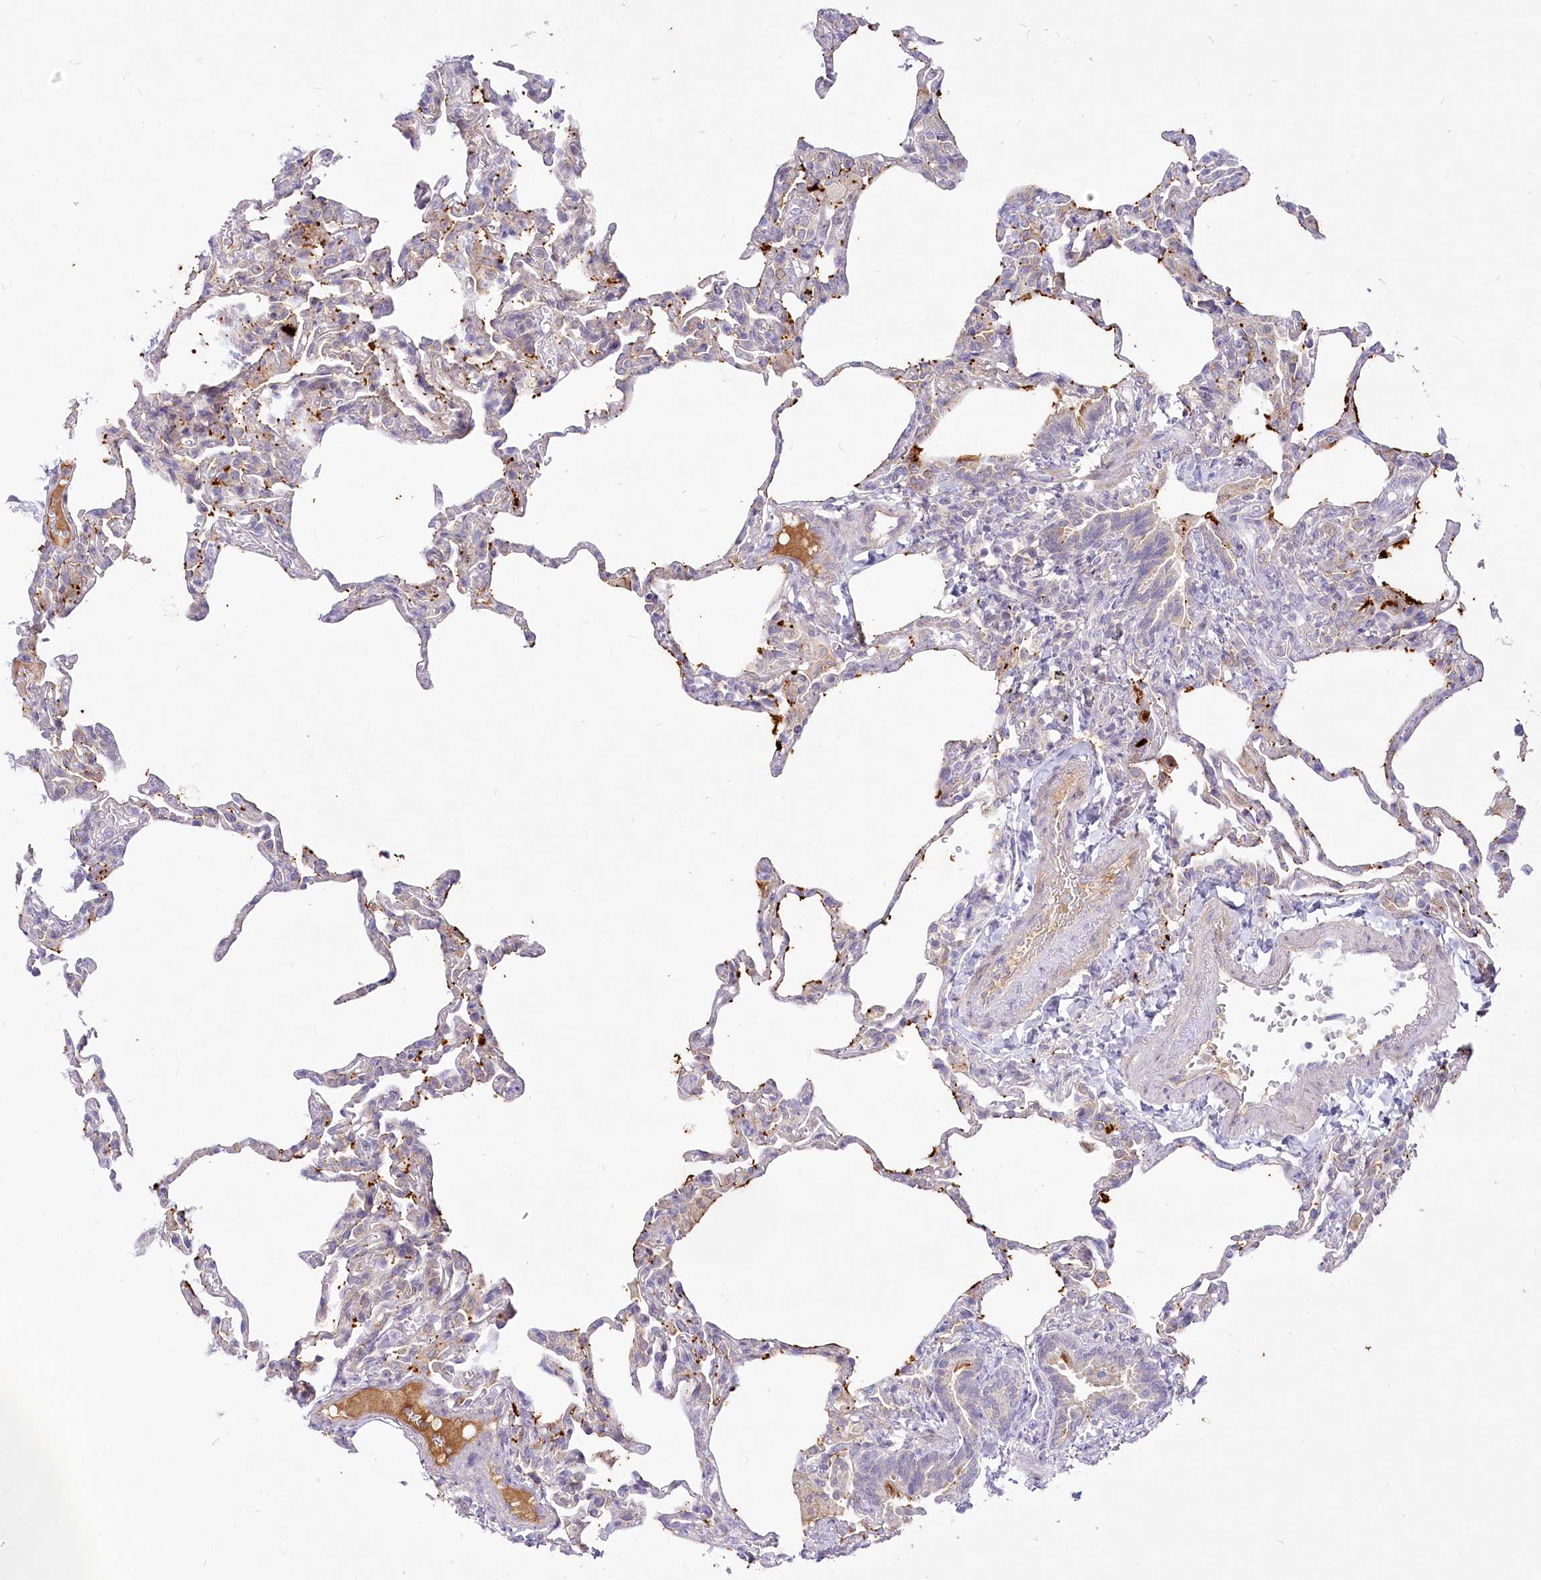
{"staining": {"intensity": "strong", "quantity": "<25%", "location": "cytoplasmic/membranous"}, "tissue": "lung", "cell_type": "Alveolar cells", "image_type": "normal", "snomed": [{"axis": "morphology", "description": "Normal tissue, NOS"}, {"axis": "topography", "description": "Lung"}], "caption": "Strong cytoplasmic/membranous expression is seen in approximately <25% of alveolar cells in benign lung. (DAB IHC, brown staining for protein, blue staining for nuclei).", "gene": "EFHC2", "patient": {"sex": "male", "age": 20}}